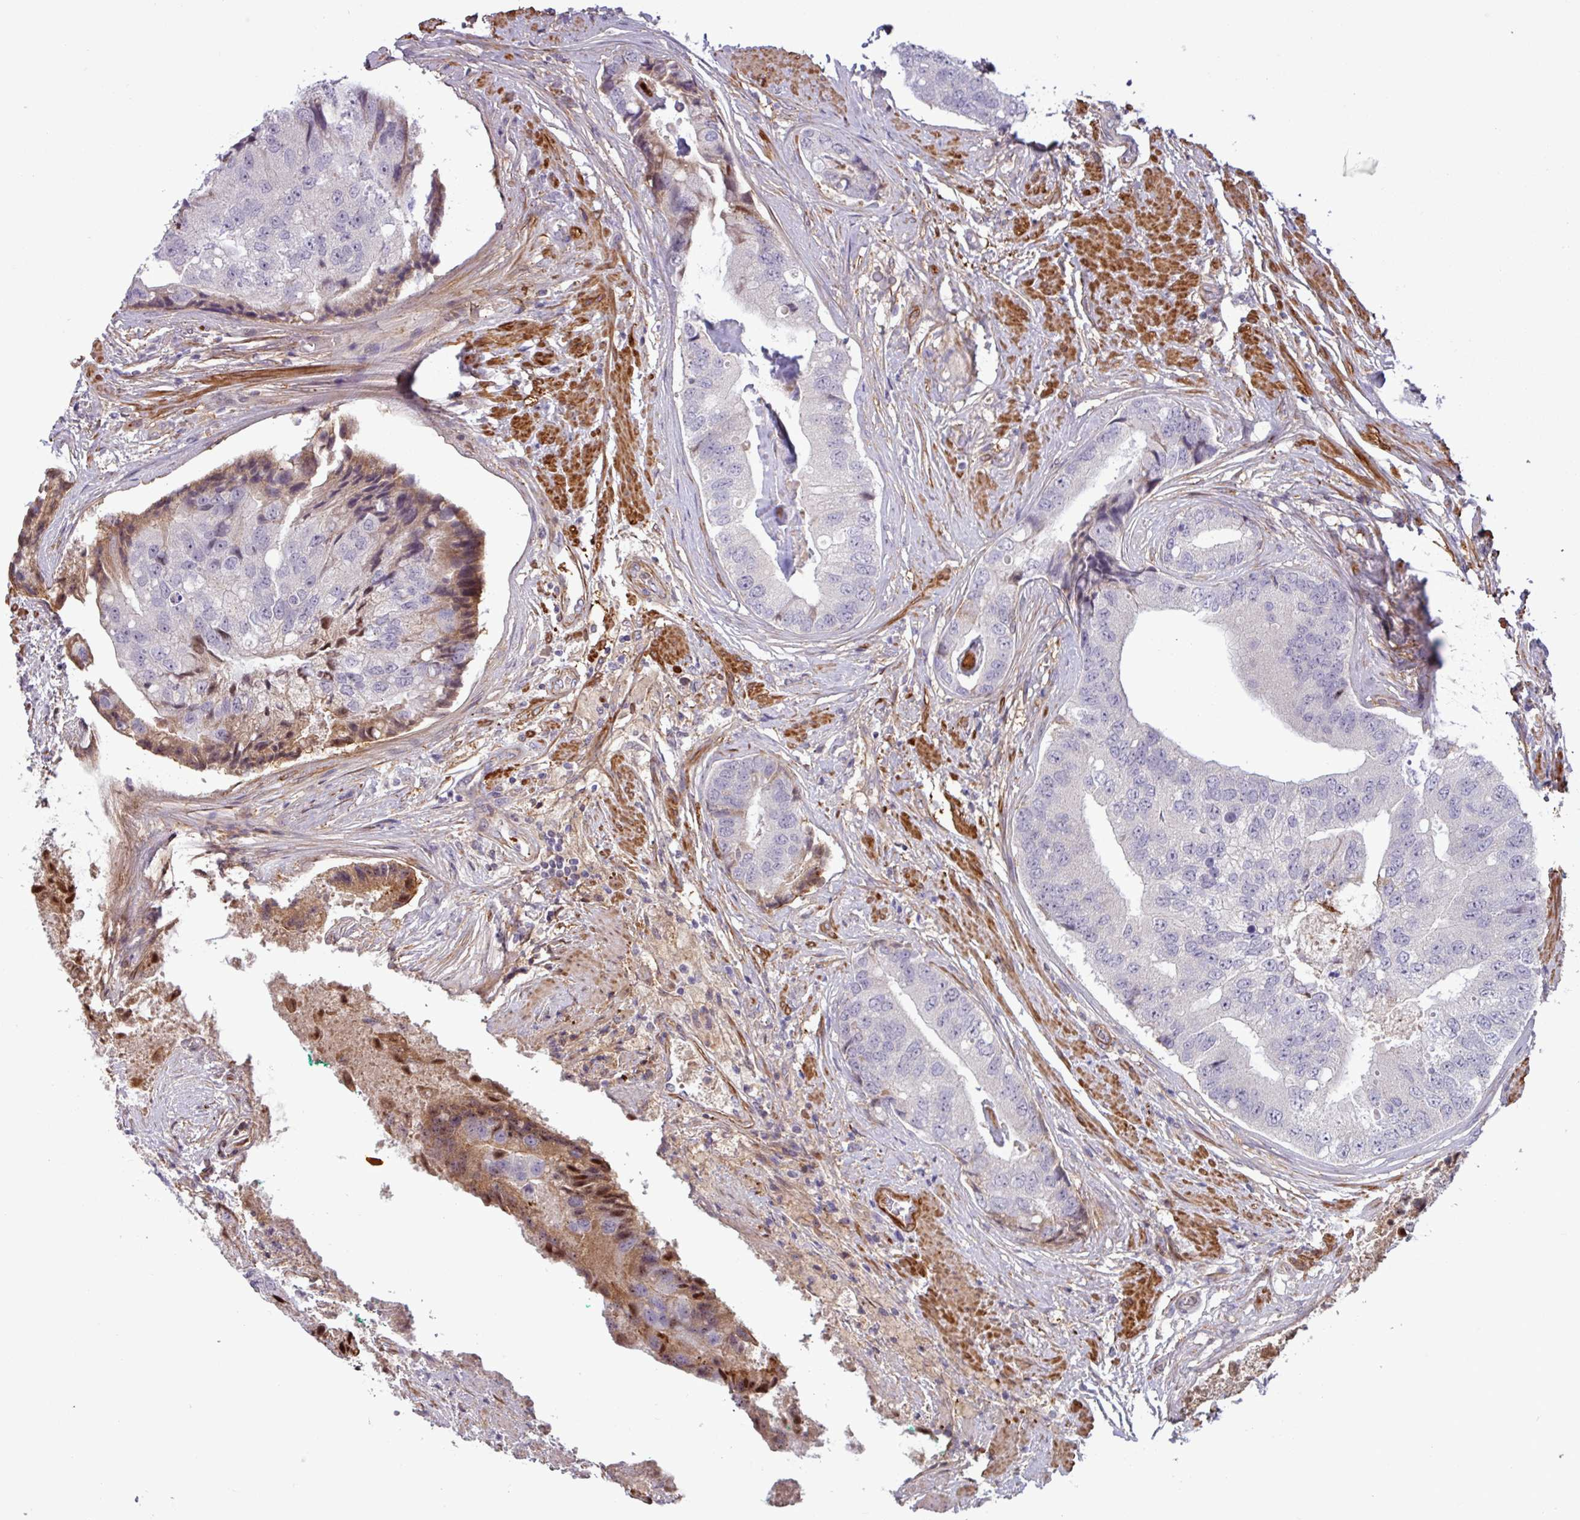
{"staining": {"intensity": "weak", "quantity": "<25%", "location": "cytoplasmic/membranous"}, "tissue": "prostate cancer", "cell_type": "Tumor cells", "image_type": "cancer", "snomed": [{"axis": "morphology", "description": "Adenocarcinoma, High grade"}, {"axis": "topography", "description": "Prostate"}], "caption": "Photomicrograph shows no protein expression in tumor cells of prostate cancer (adenocarcinoma (high-grade)) tissue. (Immunohistochemistry (ihc), brightfield microscopy, high magnification).", "gene": "PCED1A", "patient": {"sex": "male", "age": 70}}